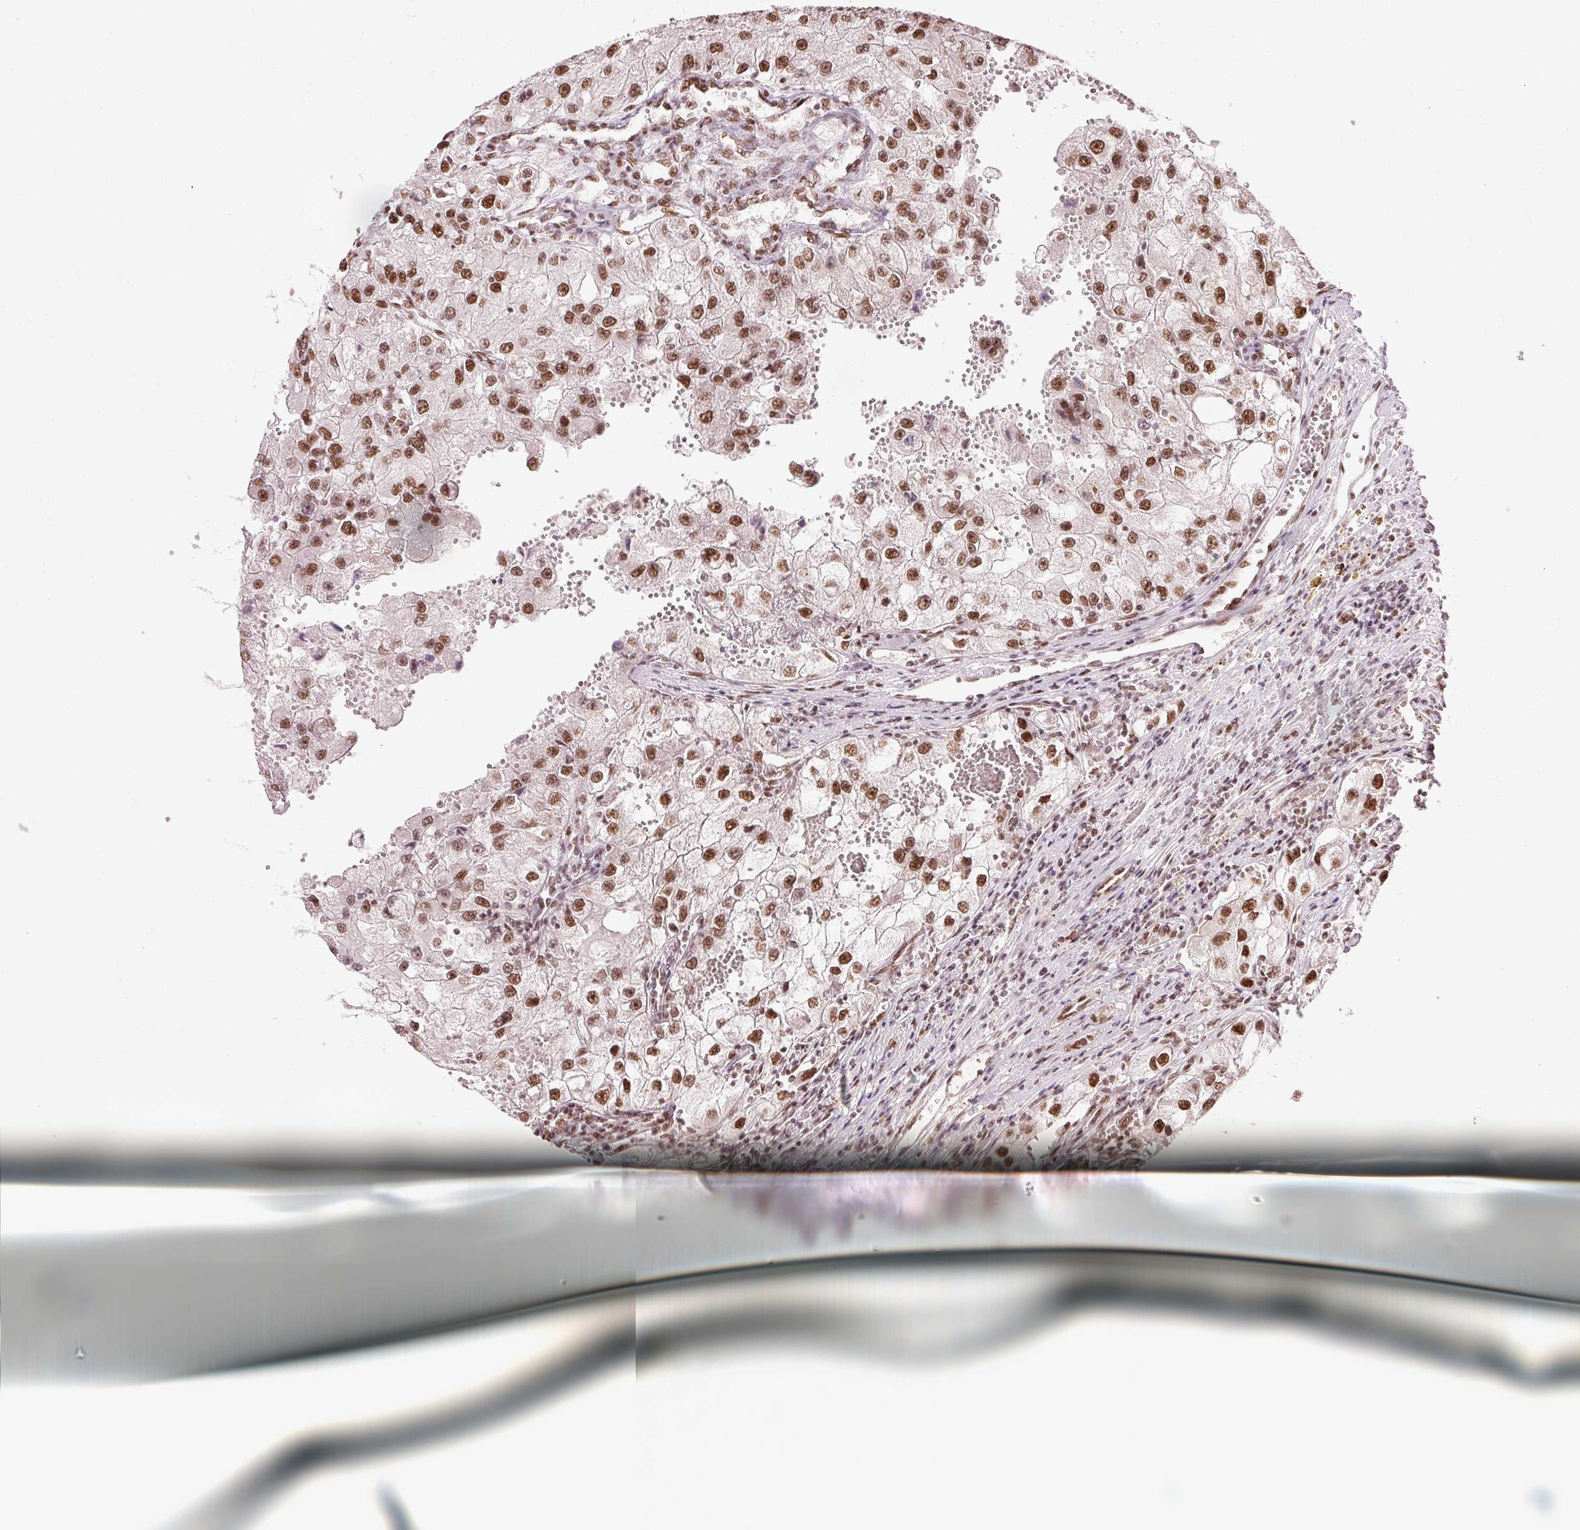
{"staining": {"intensity": "strong", "quantity": ">75%", "location": "nuclear"}, "tissue": "renal cancer", "cell_type": "Tumor cells", "image_type": "cancer", "snomed": [{"axis": "morphology", "description": "Adenocarcinoma, NOS"}, {"axis": "topography", "description": "Kidney"}], "caption": "A high-resolution image shows IHC staining of adenocarcinoma (renal), which displays strong nuclear expression in approximately >75% of tumor cells.", "gene": "ZBTB44", "patient": {"sex": "male", "age": 63}}